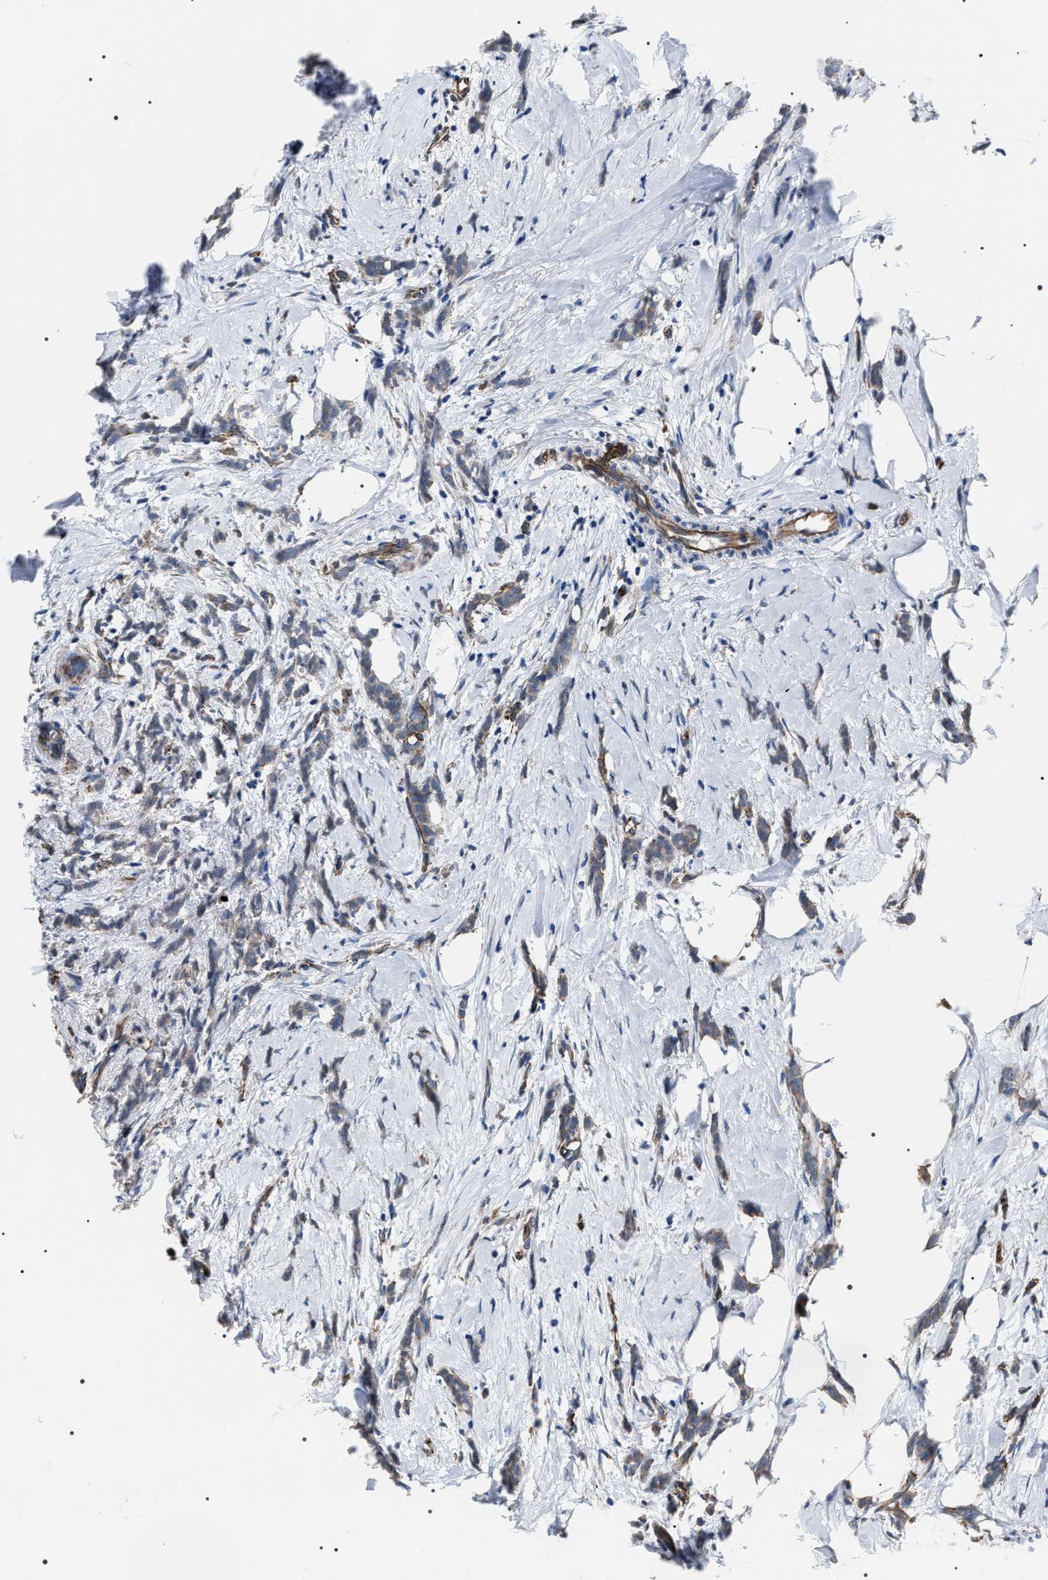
{"staining": {"intensity": "weak", "quantity": "25%-75%", "location": "cytoplasmic/membranous"}, "tissue": "breast cancer", "cell_type": "Tumor cells", "image_type": "cancer", "snomed": [{"axis": "morphology", "description": "Lobular carcinoma, in situ"}, {"axis": "morphology", "description": "Lobular carcinoma"}, {"axis": "topography", "description": "Breast"}], "caption": "Immunohistochemical staining of lobular carcinoma (breast) reveals low levels of weak cytoplasmic/membranous protein positivity in approximately 25%-75% of tumor cells. (DAB IHC with brightfield microscopy, high magnification).", "gene": "PKD1L1", "patient": {"sex": "female", "age": 41}}